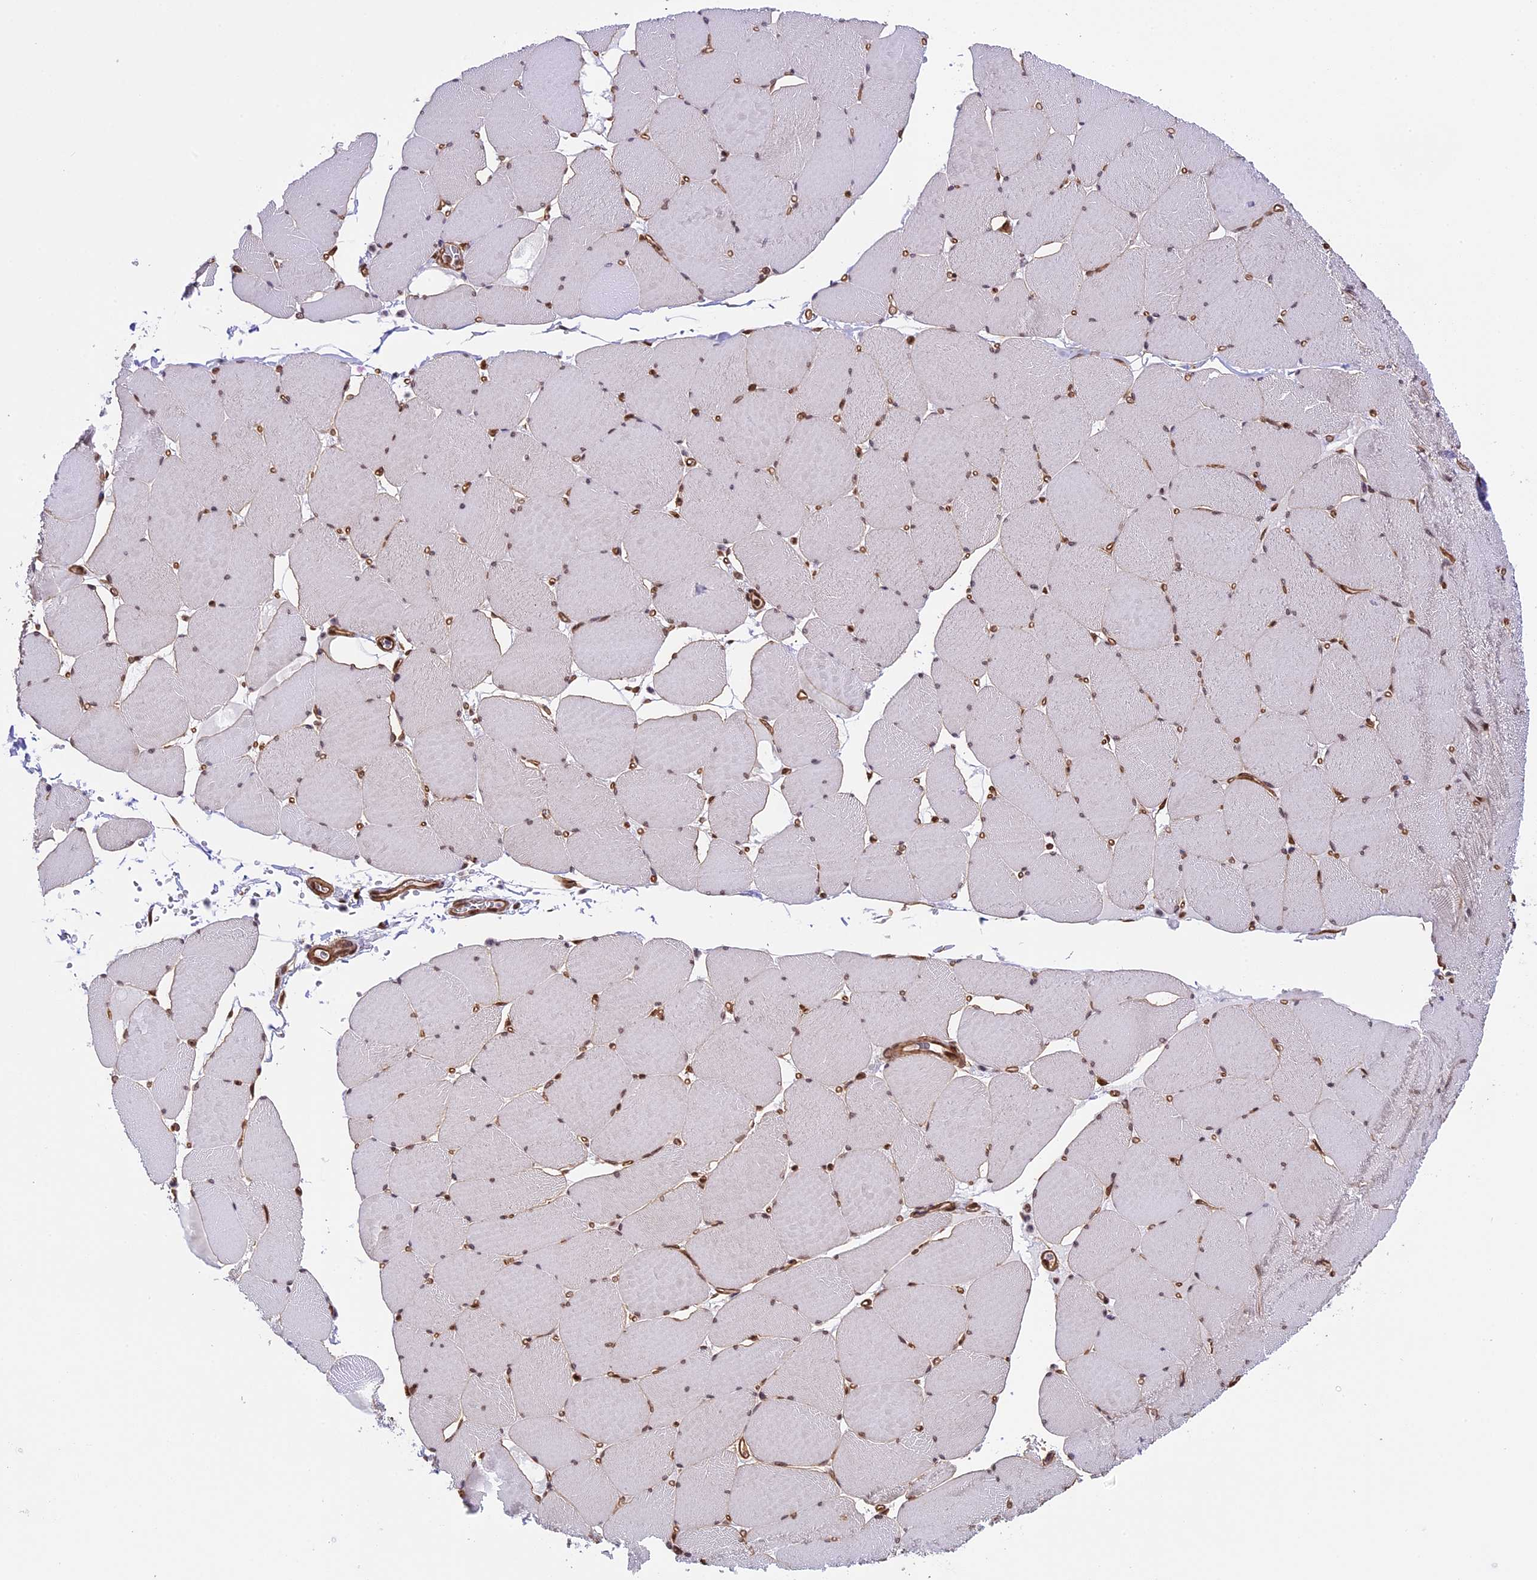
{"staining": {"intensity": "moderate", "quantity": ">75%", "location": "nuclear"}, "tissue": "skeletal muscle", "cell_type": "Myocytes", "image_type": "normal", "snomed": [{"axis": "morphology", "description": "Normal tissue, NOS"}, {"axis": "topography", "description": "Skeletal muscle"}, {"axis": "topography", "description": "Head-Neck"}], "caption": "There is medium levels of moderate nuclear staining in myocytes of unremarkable skeletal muscle, as demonstrated by immunohistochemical staining (brown color).", "gene": "MPHOSPH8", "patient": {"sex": "male", "age": 66}}